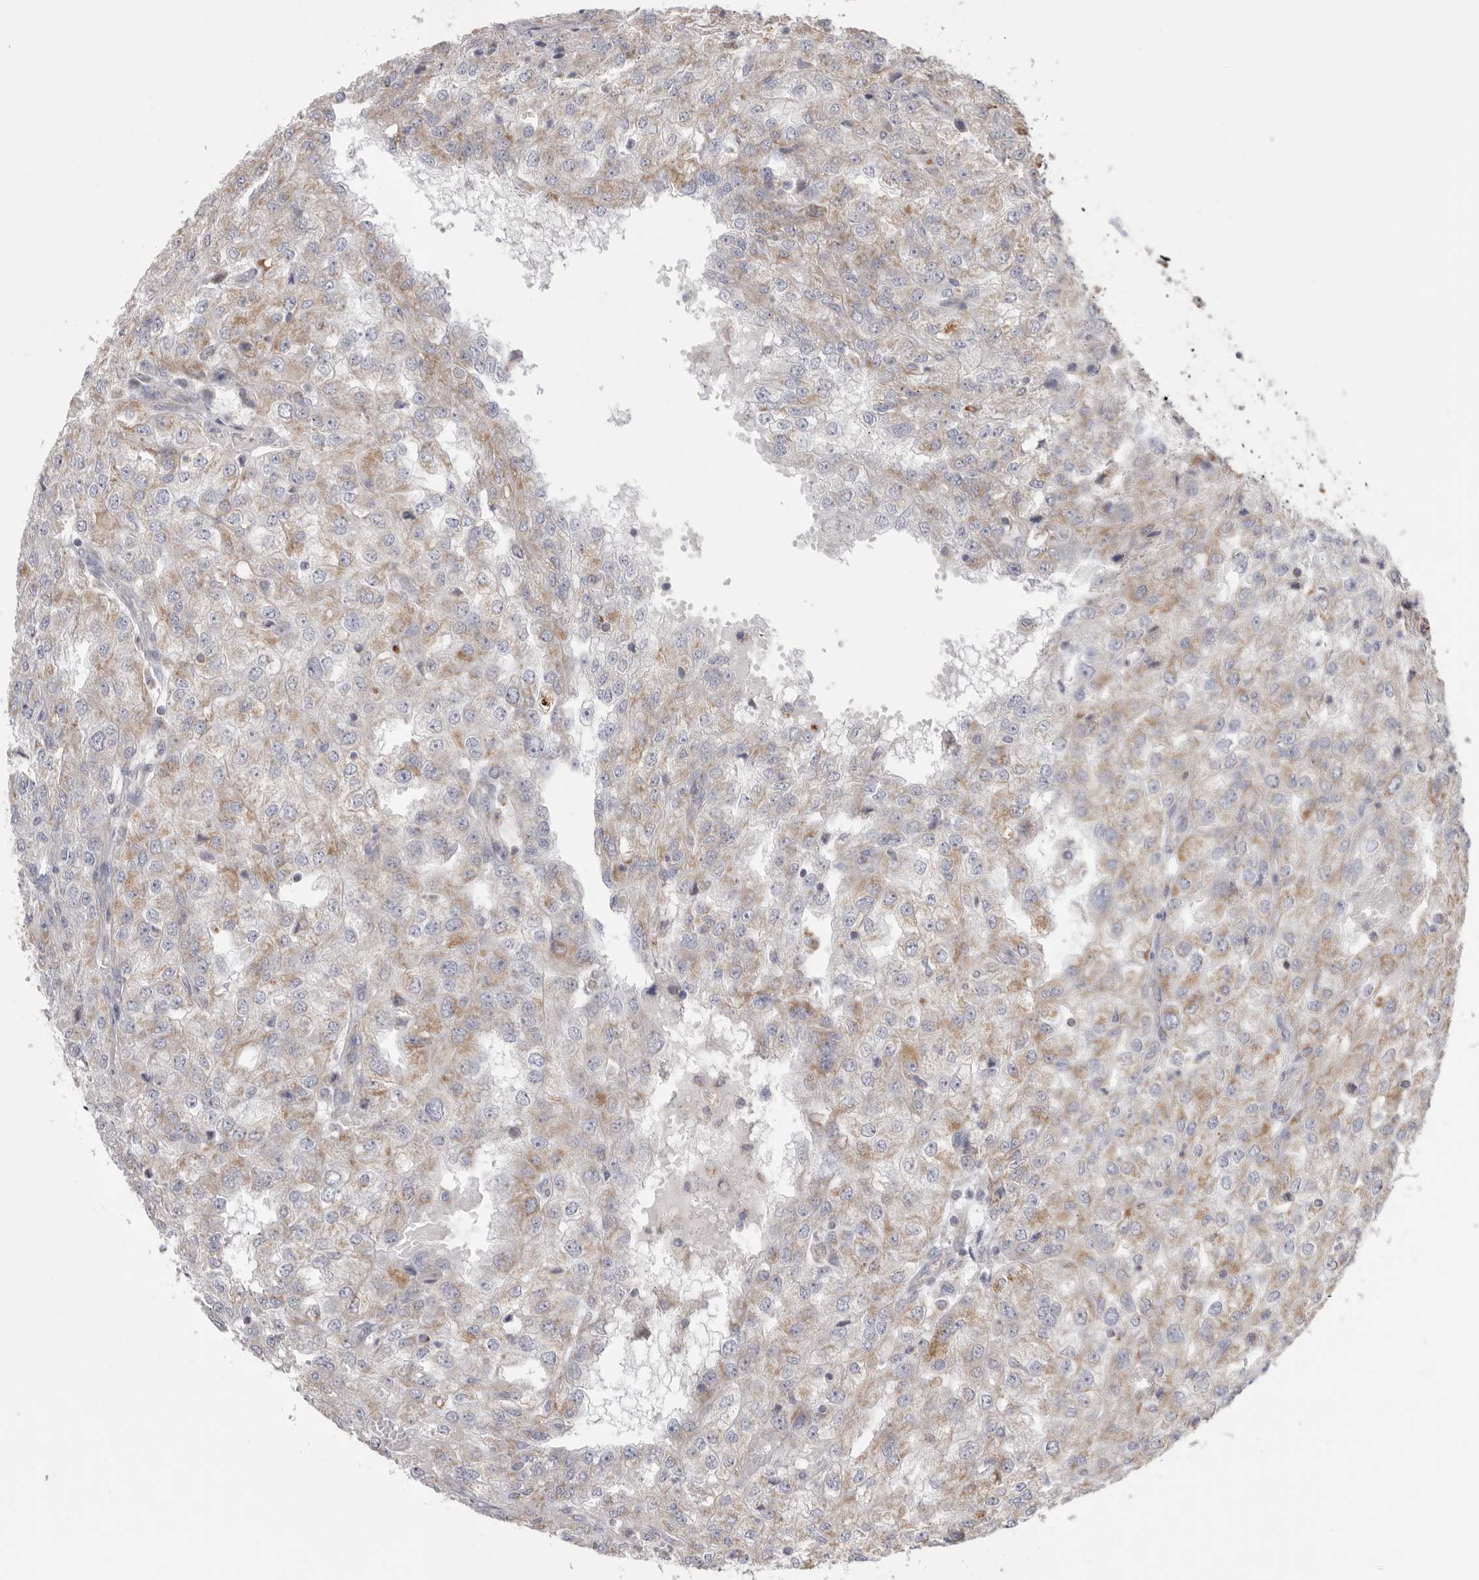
{"staining": {"intensity": "weak", "quantity": "25%-75%", "location": "cytoplasmic/membranous"}, "tissue": "renal cancer", "cell_type": "Tumor cells", "image_type": "cancer", "snomed": [{"axis": "morphology", "description": "Adenocarcinoma, NOS"}, {"axis": "topography", "description": "Kidney"}], "caption": "Weak cytoplasmic/membranous positivity for a protein is seen in approximately 25%-75% of tumor cells of adenocarcinoma (renal) using immunohistochemistry.", "gene": "VDAC3", "patient": {"sex": "female", "age": 54}}